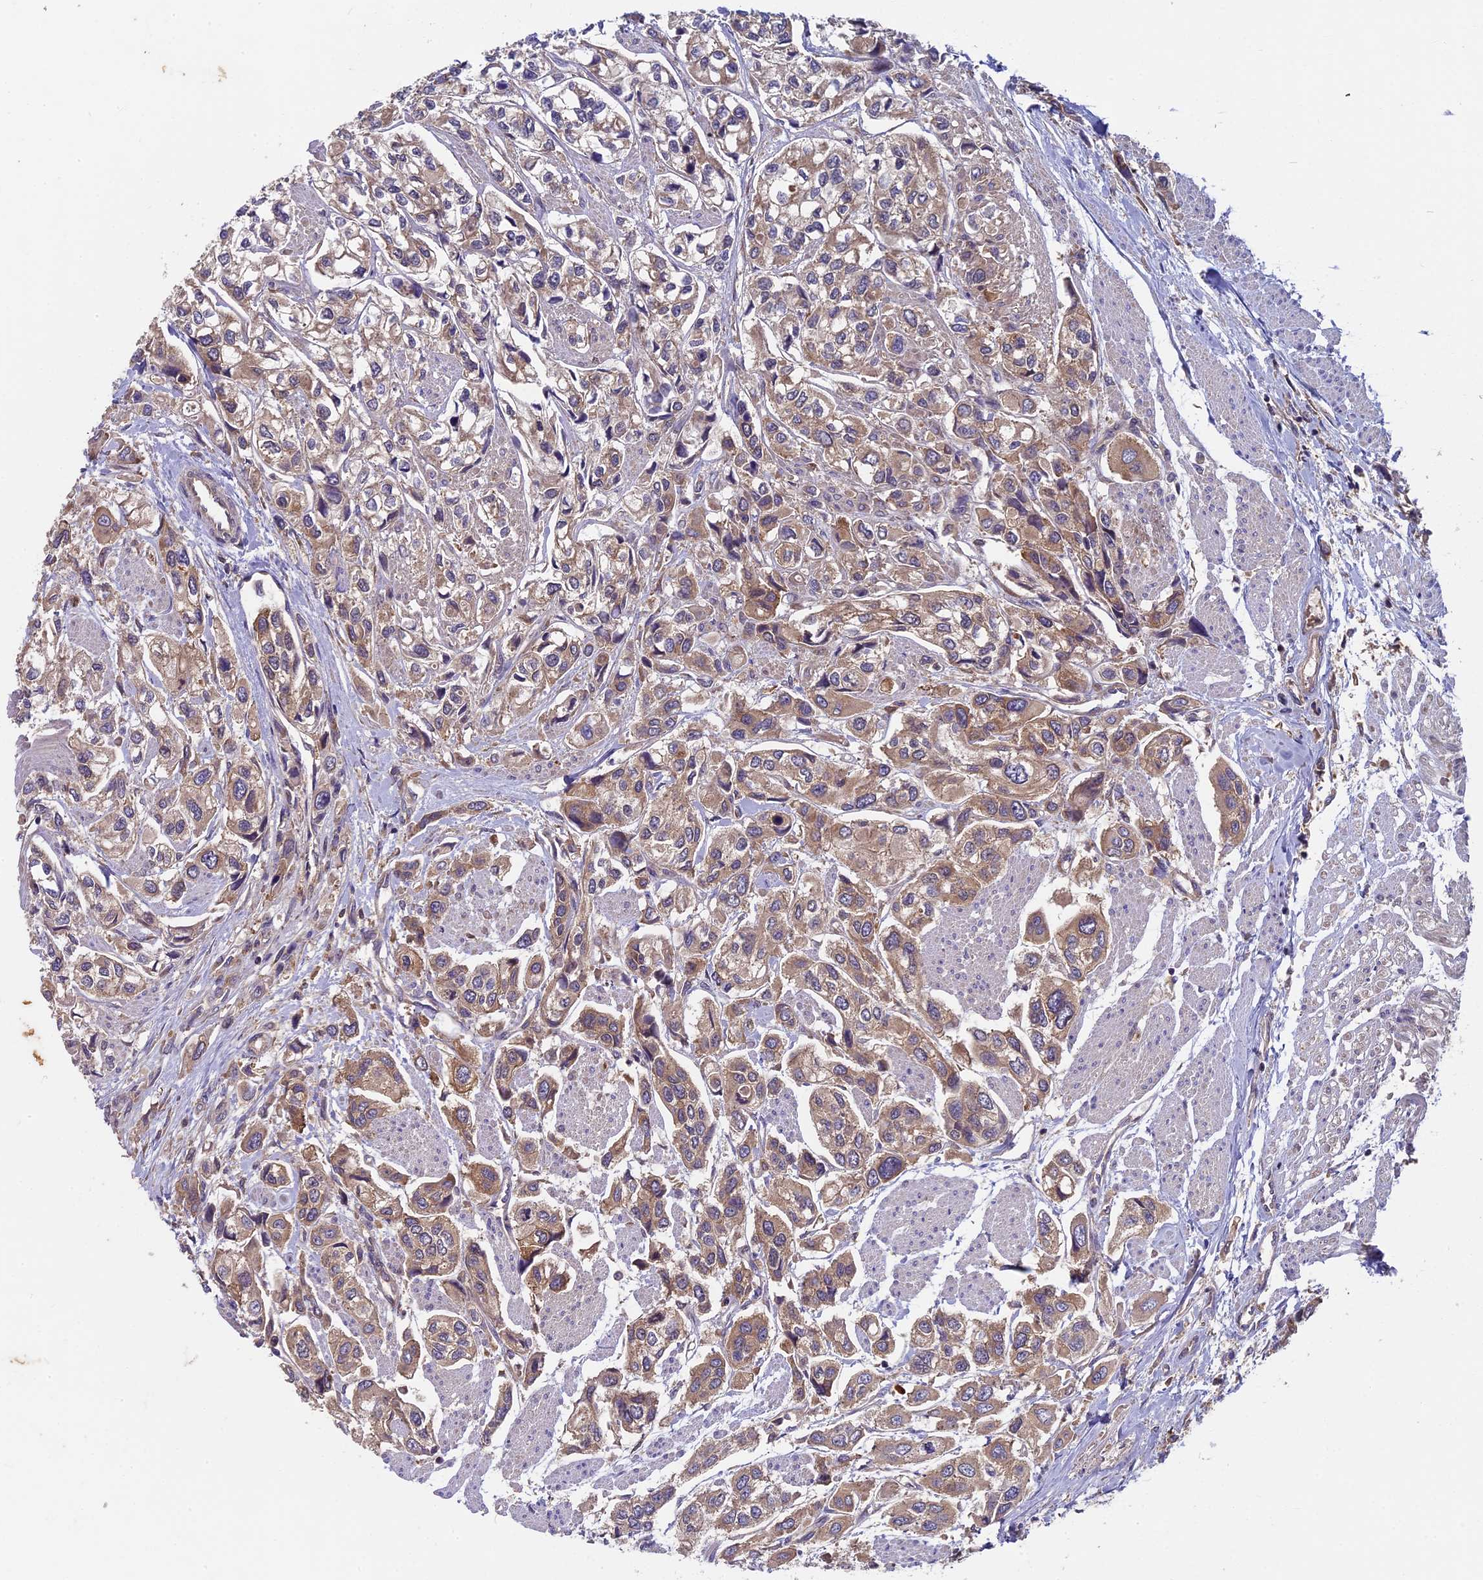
{"staining": {"intensity": "moderate", "quantity": "25%-75%", "location": "cytoplasmic/membranous"}, "tissue": "urothelial cancer", "cell_type": "Tumor cells", "image_type": "cancer", "snomed": [{"axis": "morphology", "description": "Urothelial carcinoma, High grade"}, {"axis": "topography", "description": "Urinary bladder"}], "caption": "Urothelial cancer tissue displays moderate cytoplasmic/membranous expression in approximately 25%-75% of tumor cells", "gene": "MYO9B", "patient": {"sex": "male", "age": 67}}